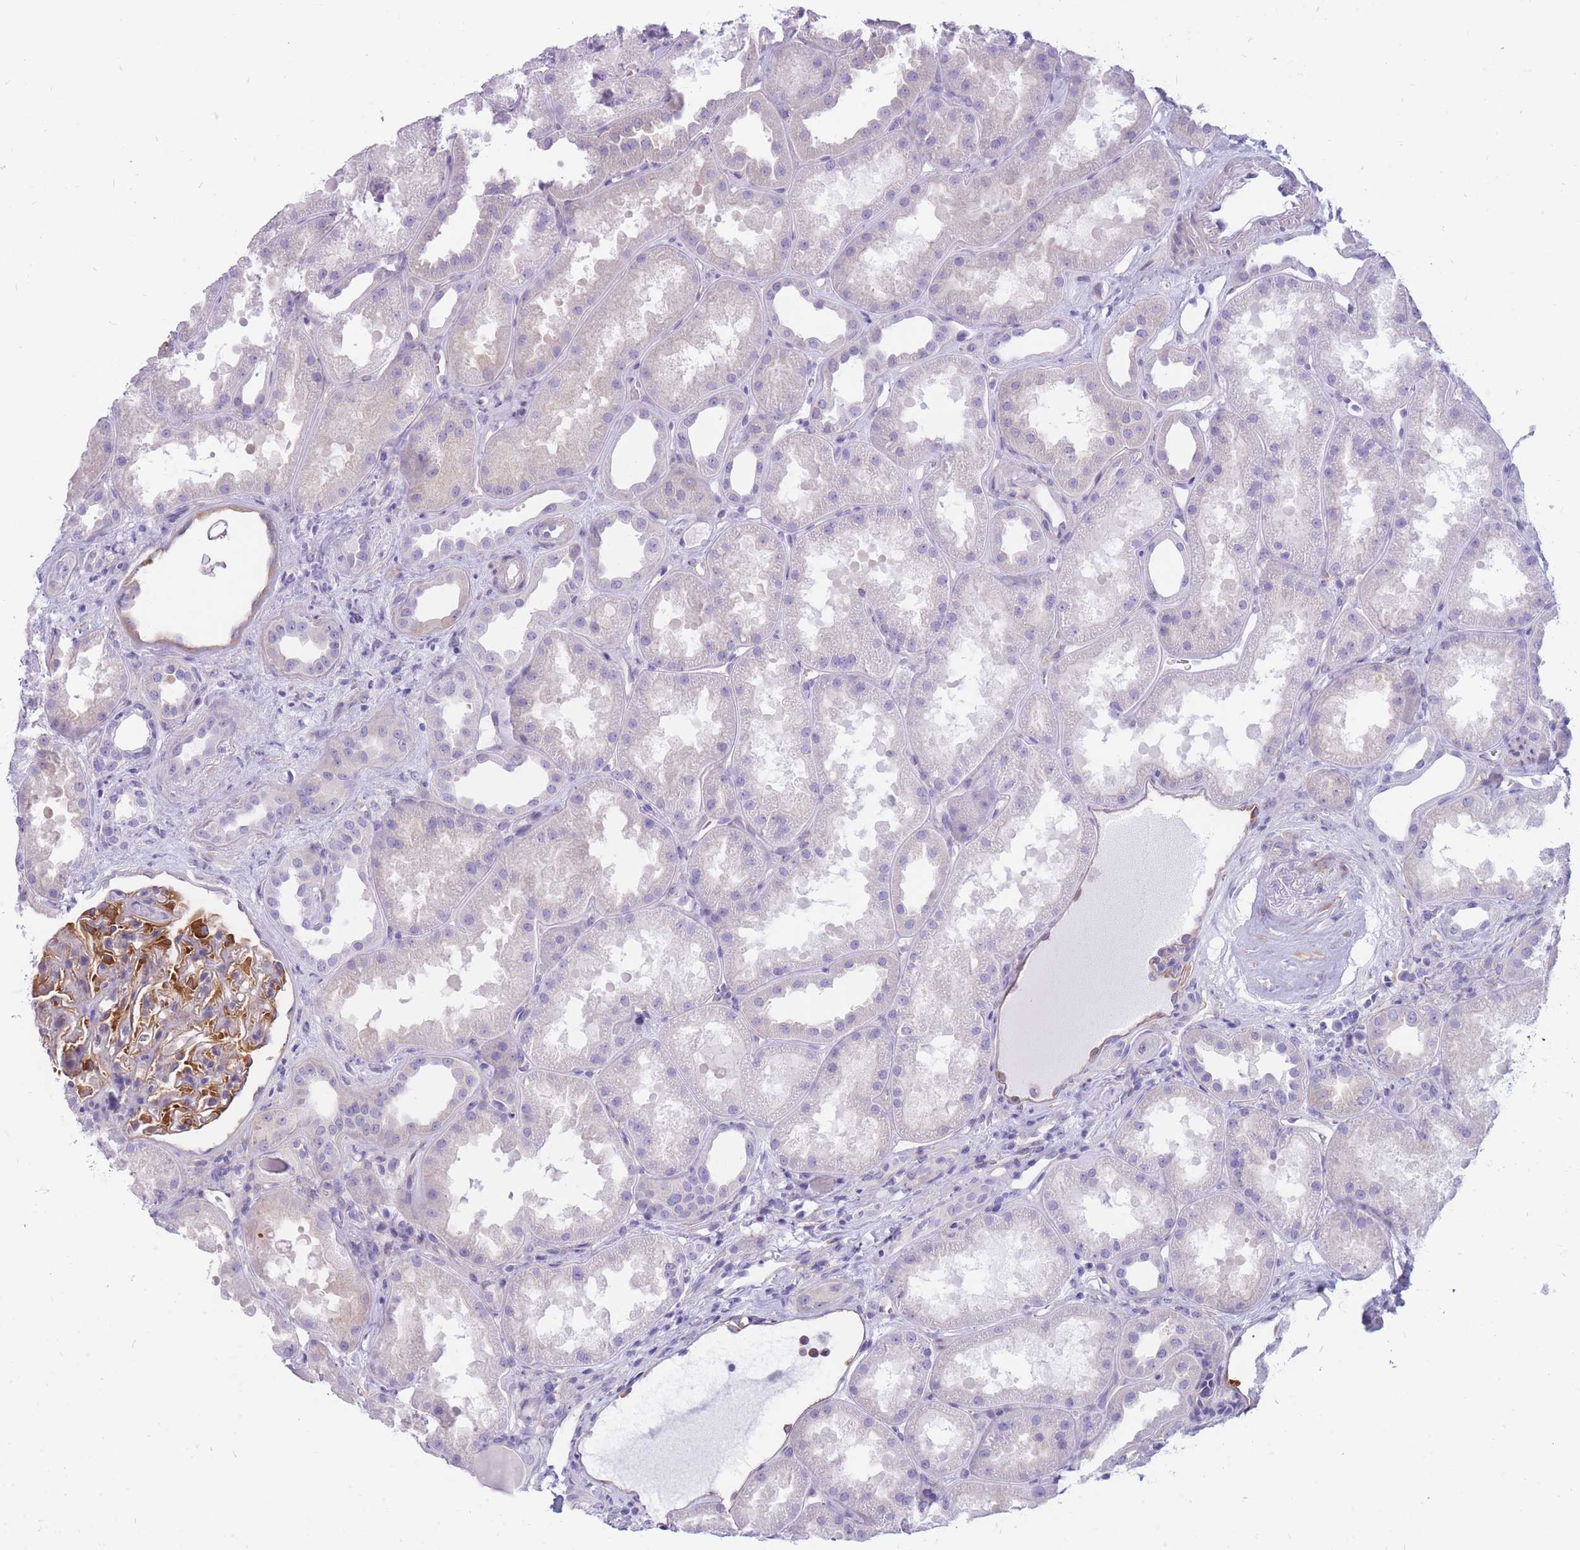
{"staining": {"intensity": "moderate", "quantity": "<25%", "location": "cytoplasmic/membranous"}, "tissue": "kidney", "cell_type": "Cells in glomeruli", "image_type": "normal", "snomed": [{"axis": "morphology", "description": "Normal tissue, NOS"}, {"axis": "topography", "description": "Kidney"}], "caption": "A photomicrograph of kidney stained for a protein shows moderate cytoplasmic/membranous brown staining in cells in glomeruli. The staining was performed using DAB to visualize the protein expression in brown, while the nuclei were stained in blue with hematoxylin (Magnification: 20x).", "gene": "MTSS2", "patient": {"sex": "male", "age": 61}}